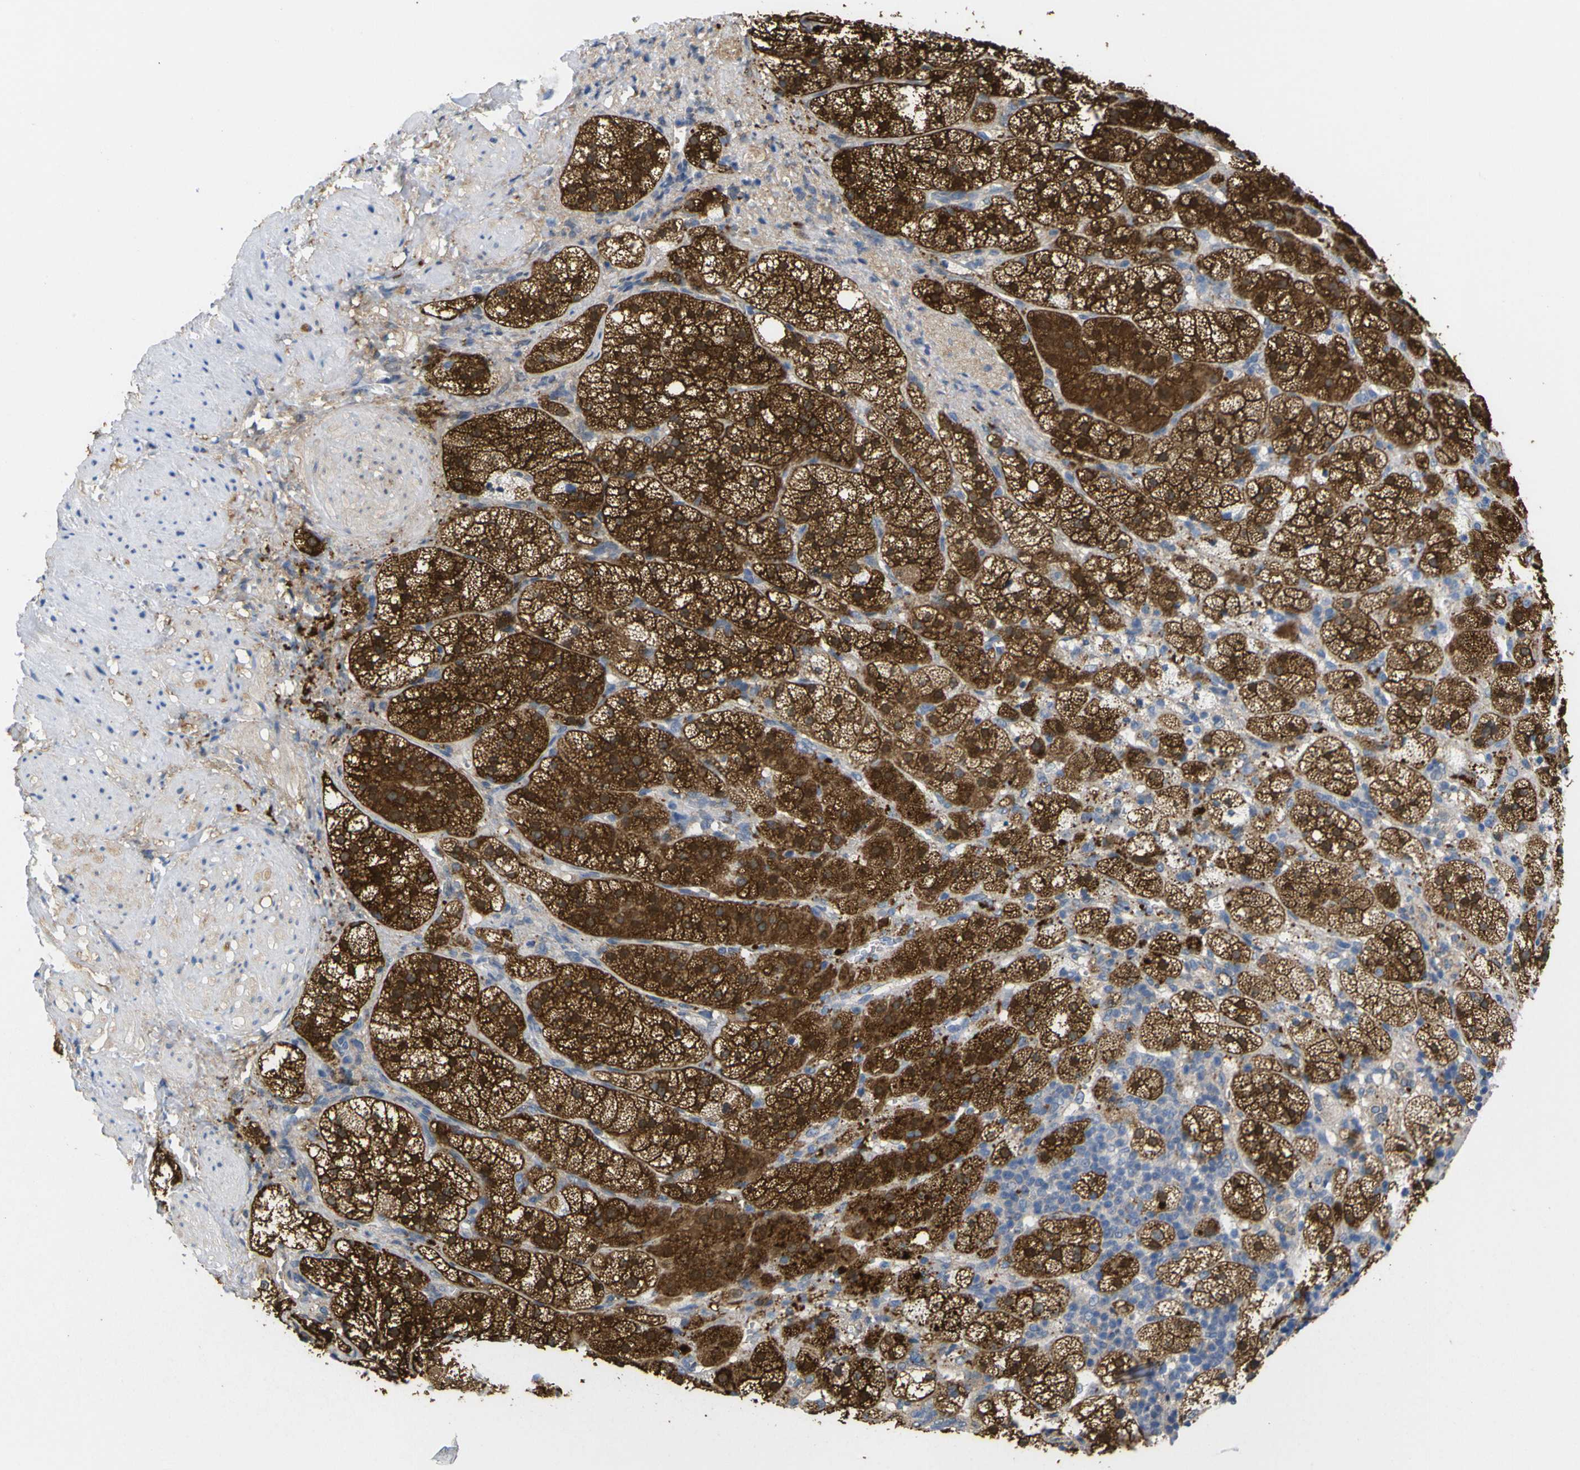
{"staining": {"intensity": "strong", "quantity": ">75%", "location": "cytoplasmic/membranous"}, "tissue": "adrenal gland", "cell_type": "Glandular cells", "image_type": "normal", "snomed": [{"axis": "morphology", "description": "Normal tissue, NOS"}, {"axis": "topography", "description": "Adrenal gland"}], "caption": "Glandular cells exhibit high levels of strong cytoplasmic/membranous staining in about >75% of cells in normal adrenal gland. Using DAB (brown) and hematoxylin (blue) stains, captured at high magnification using brightfield microscopy.", "gene": "PEBP1", "patient": {"sex": "male", "age": 56}}